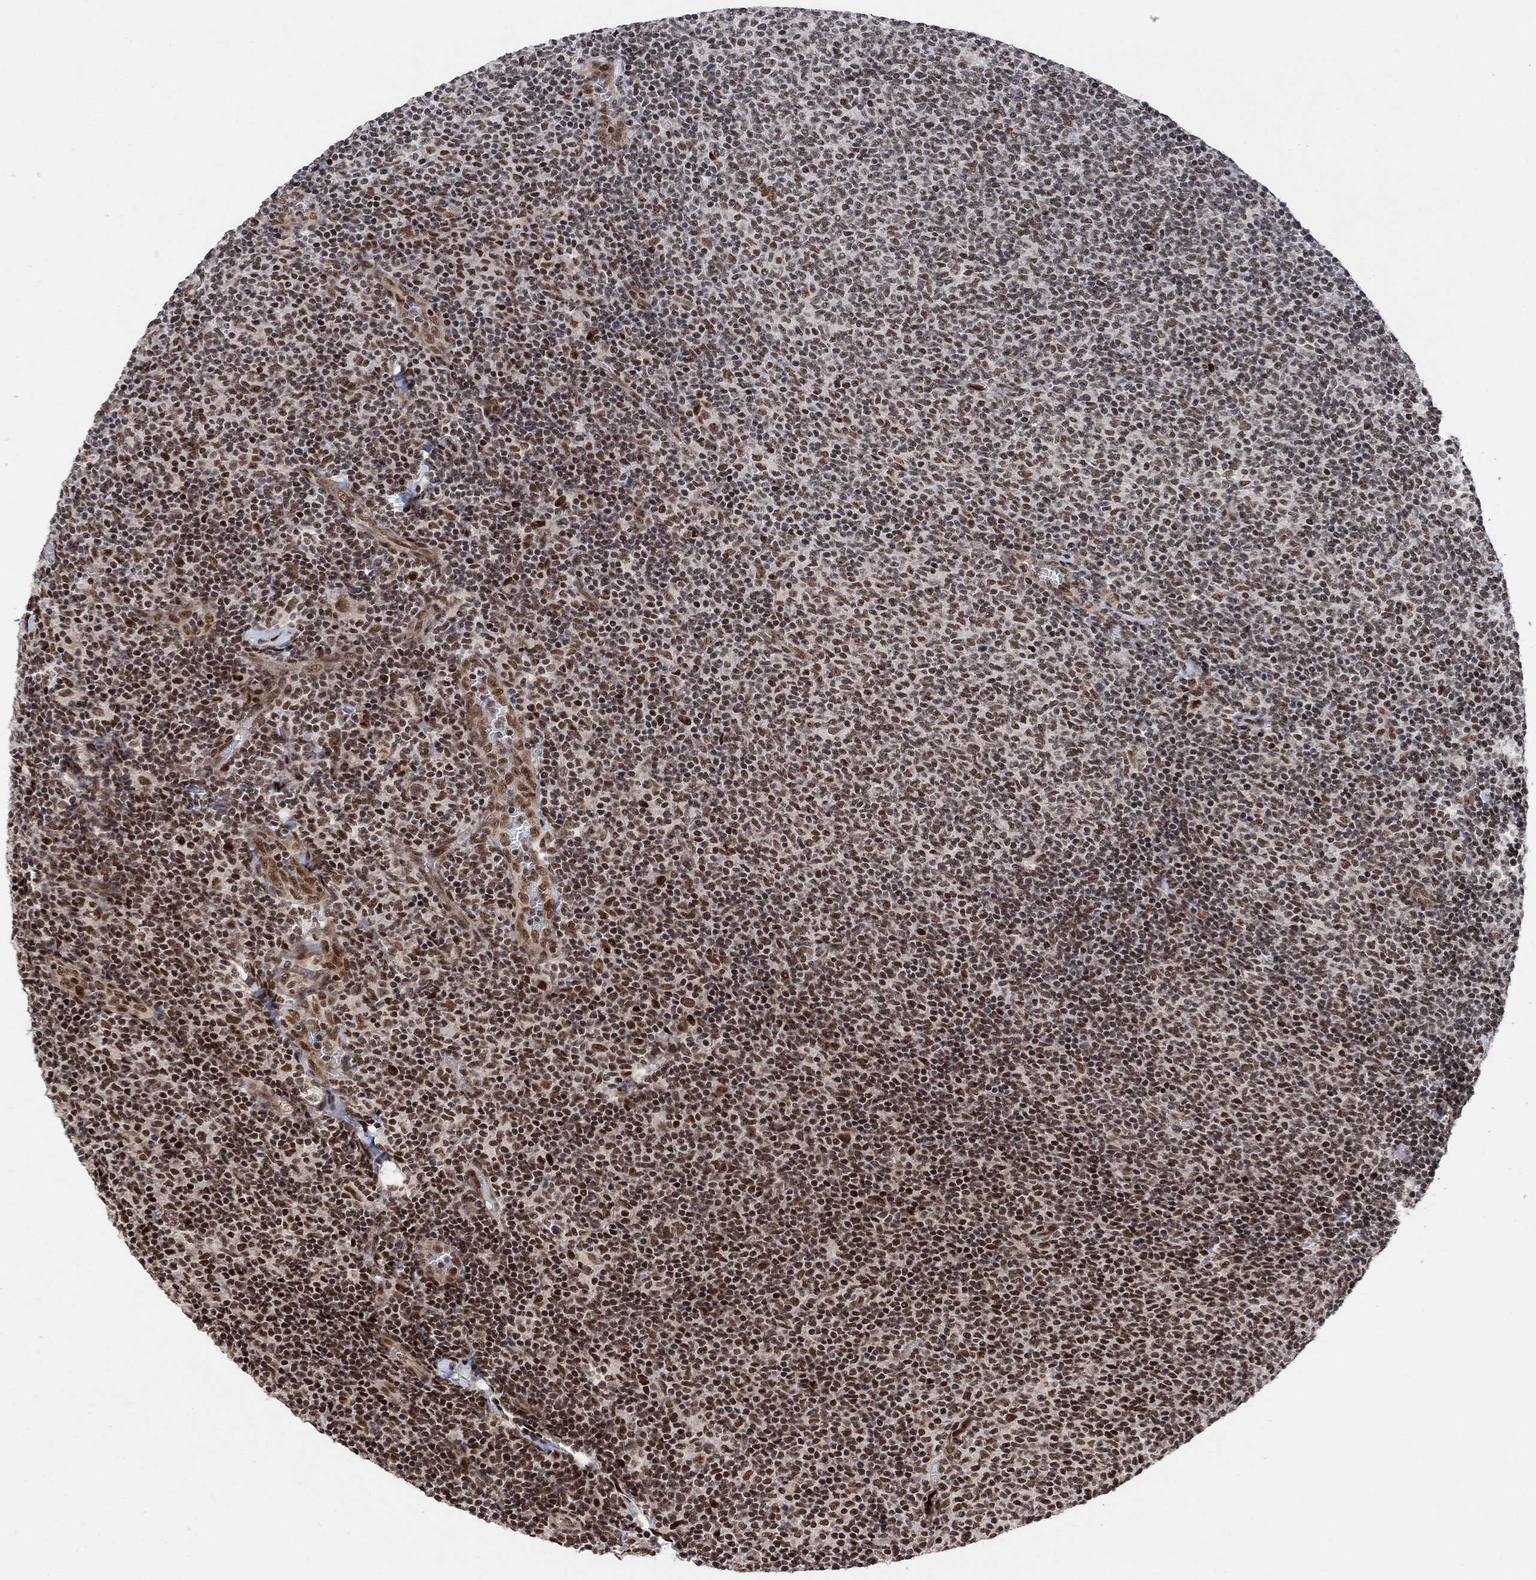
{"staining": {"intensity": "strong", "quantity": "25%-75%", "location": "nuclear"}, "tissue": "lymphoma", "cell_type": "Tumor cells", "image_type": "cancer", "snomed": [{"axis": "morphology", "description": "Malignant lymphoma, non-Hodgkin's type, Low grade"}, {"axis": "topography", "description": "Lymph node"}], "caption": "The photomicrograph reveals staining of lymphoma, revealing strong nuclear protein expression (brown color) within tumor cells.", "gene": "E4F1", "patient": {"sex": "male", "age": 52}}